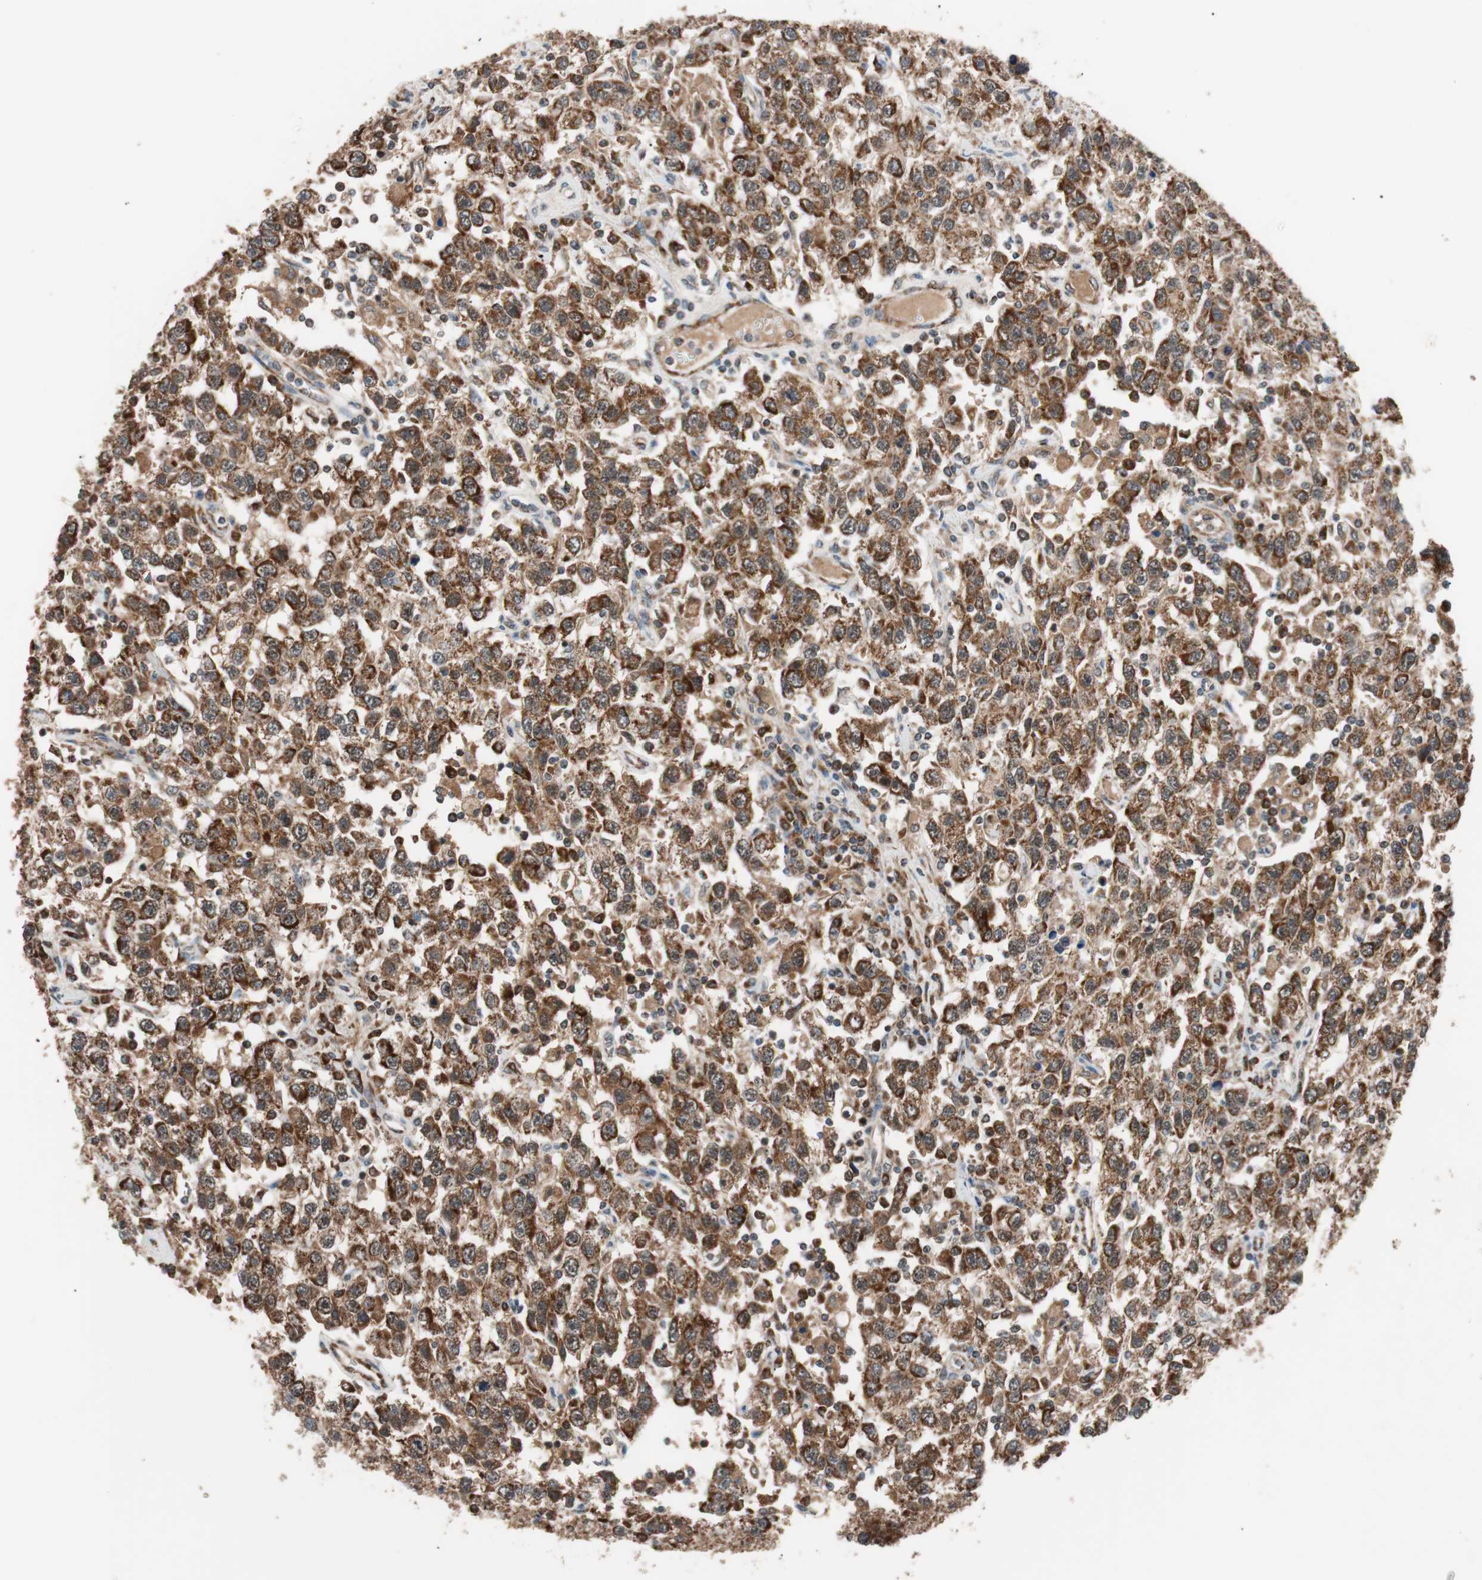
{"staining": {"intensity": "strong", "quantity": ">75%", "location": "cytoplasmic/membranous"}, "tissue": "testis cancer", "cell_type": "Tumor cells", "image_type": "cancer", "snomed": [{"axis": "morphology", "description": "Seminoma, NOS"}, {"axis": "topography", "description": "Testis"}], "caption": "Brown immunohistochemical staining in testis cancer (seminoma) exhibits strong cytoplasmic/membranous staining in approximately >75% of tumor cells.", "gene": "PITRM1", "patient": {"sex": "male", "age": 41}}